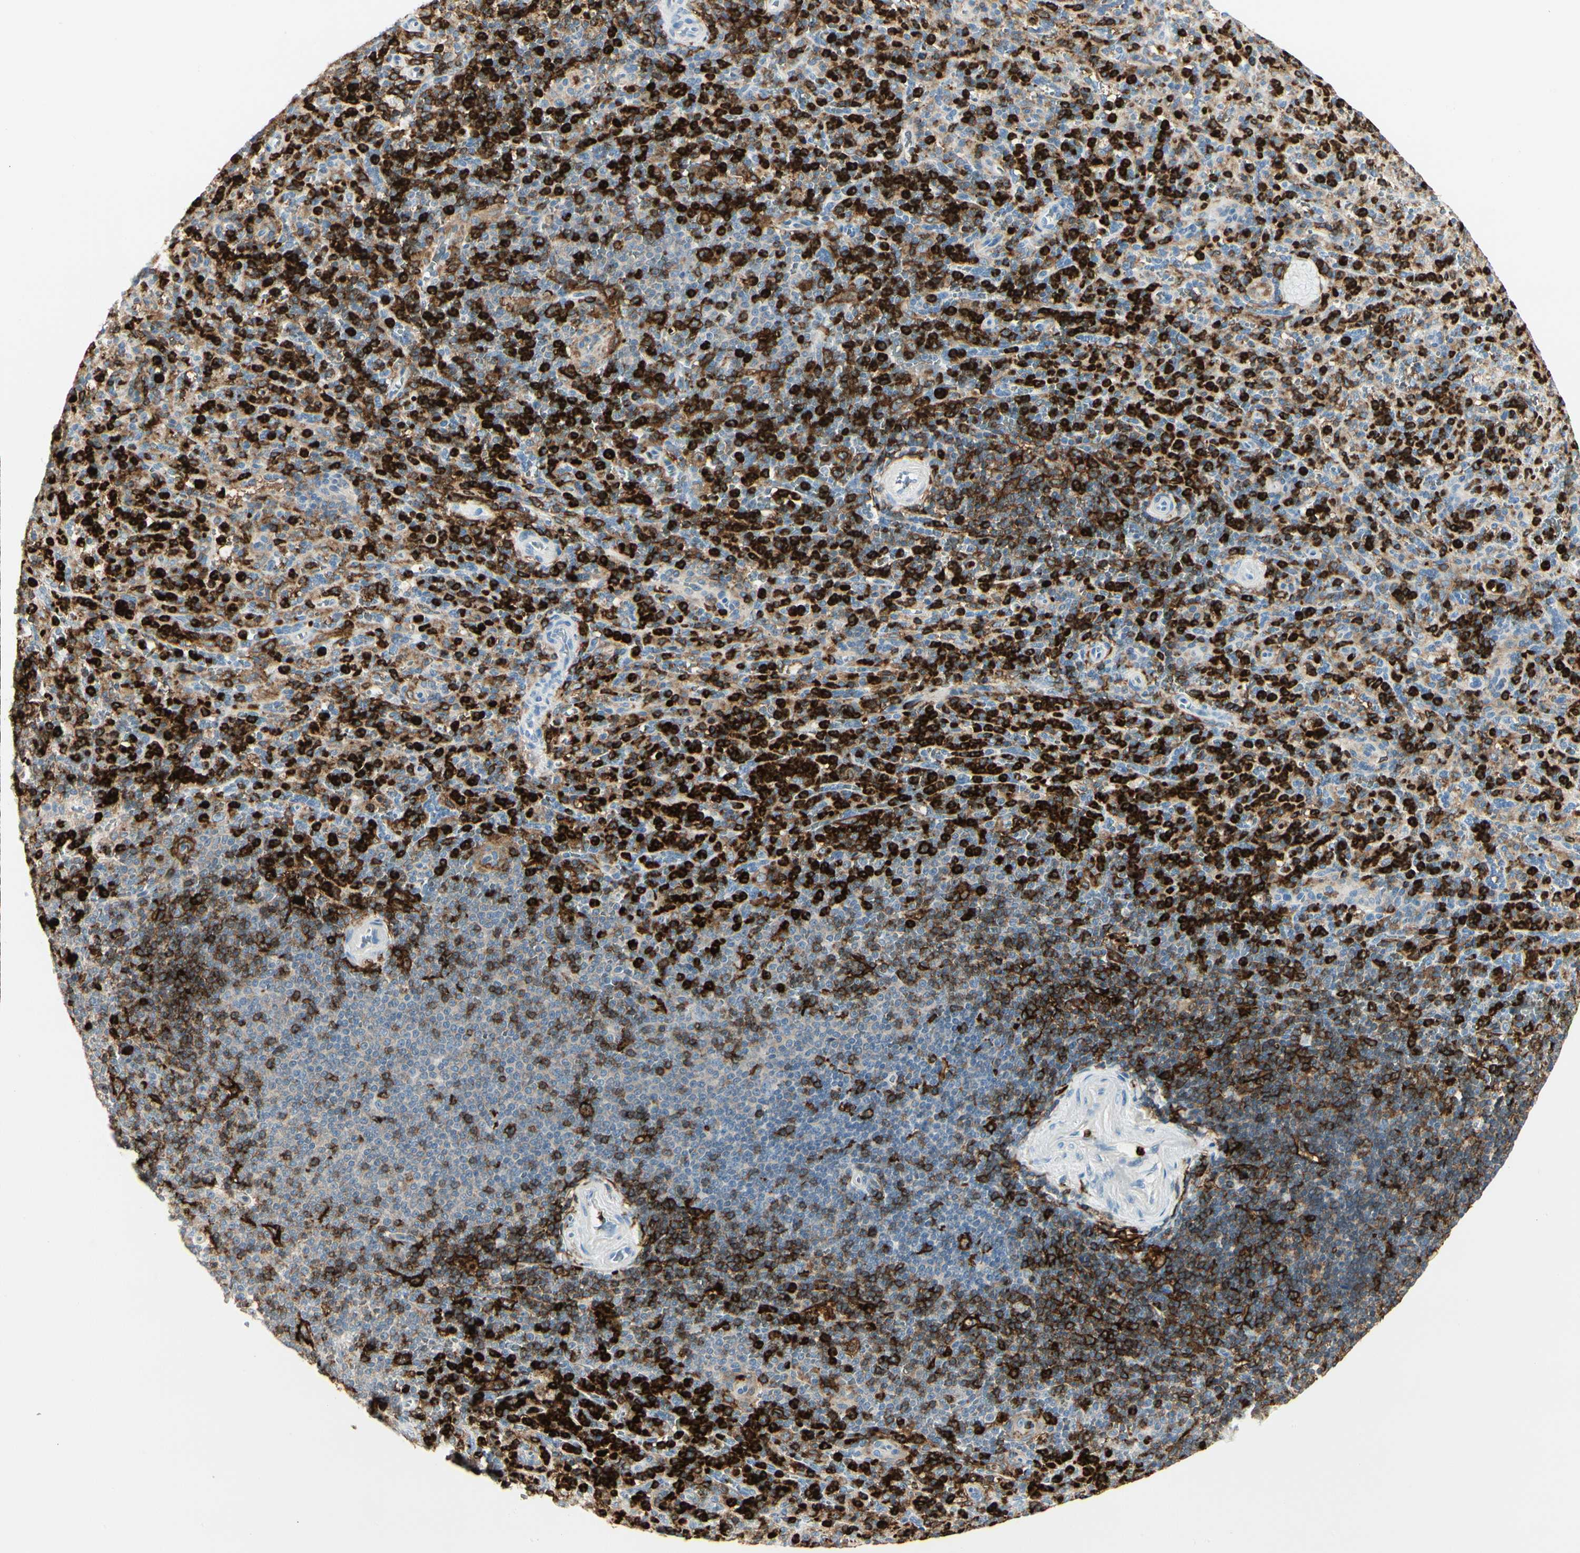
{"staining": {"intensity": "strong", "quantity": "25%-75%", "location": "cytoplasmic/membranous,nuclear"}, "tissue": "spleen", "cell_type": "Cells in red pulp", "image_type": "normal", "snomed": [{"axis": "morphology", "description": "Normal tissue, NOS"}, {"axis": "topography", "description": "Spleen"}], "caption": "Protein analysis of normal spleen shows strong cytoplasmic/membranous,nuclear positivity in approximately 25%-75% of cells in red pulp.", "gene": "ITGB2", "patient": {"sex": "male", "age": 36}}